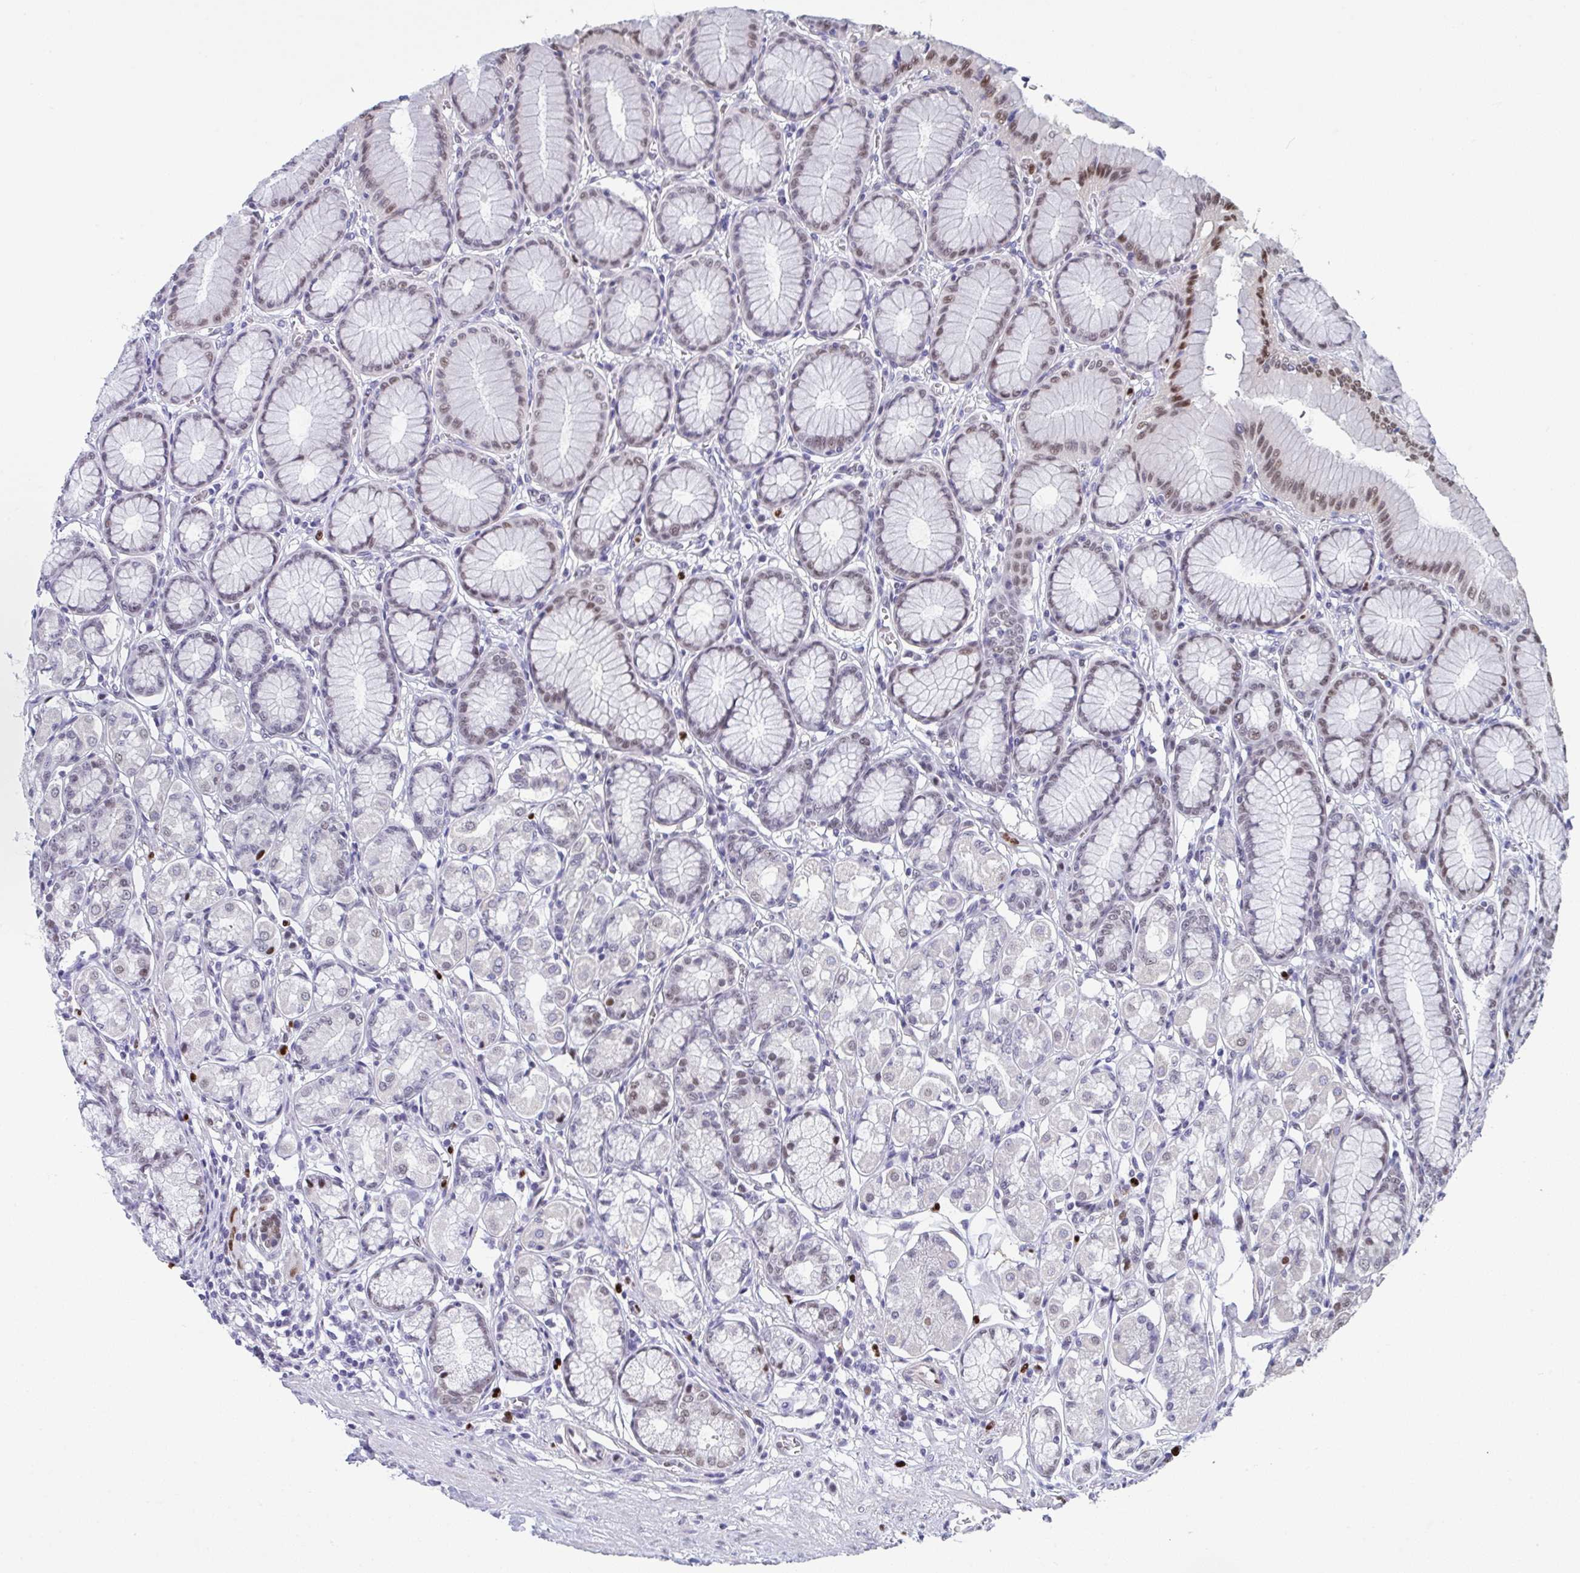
{"staining": {"intensity": "weak", "quantity": "25%-75%", "location": "nuclear"}, "tissue": "stomach", "cell_type": "Glandular cells", "image_type": "normal", "snomed": [{"axis": "morphology", "description": "Normal tissue, NOS"}, {"axis": "topography", "description": "Stomach"}, {"axis": "topography", "description": "Stomach, lower"}], "caption": "This micrograph reveals benign stomach stained with IHC to label a protein in brown. The nuclear of glandular cells show weak positivity for the protein. Nuclei are counter-stained blue.", "gene": "JDP2", "patient": {"sex": "male", "age": 76}}